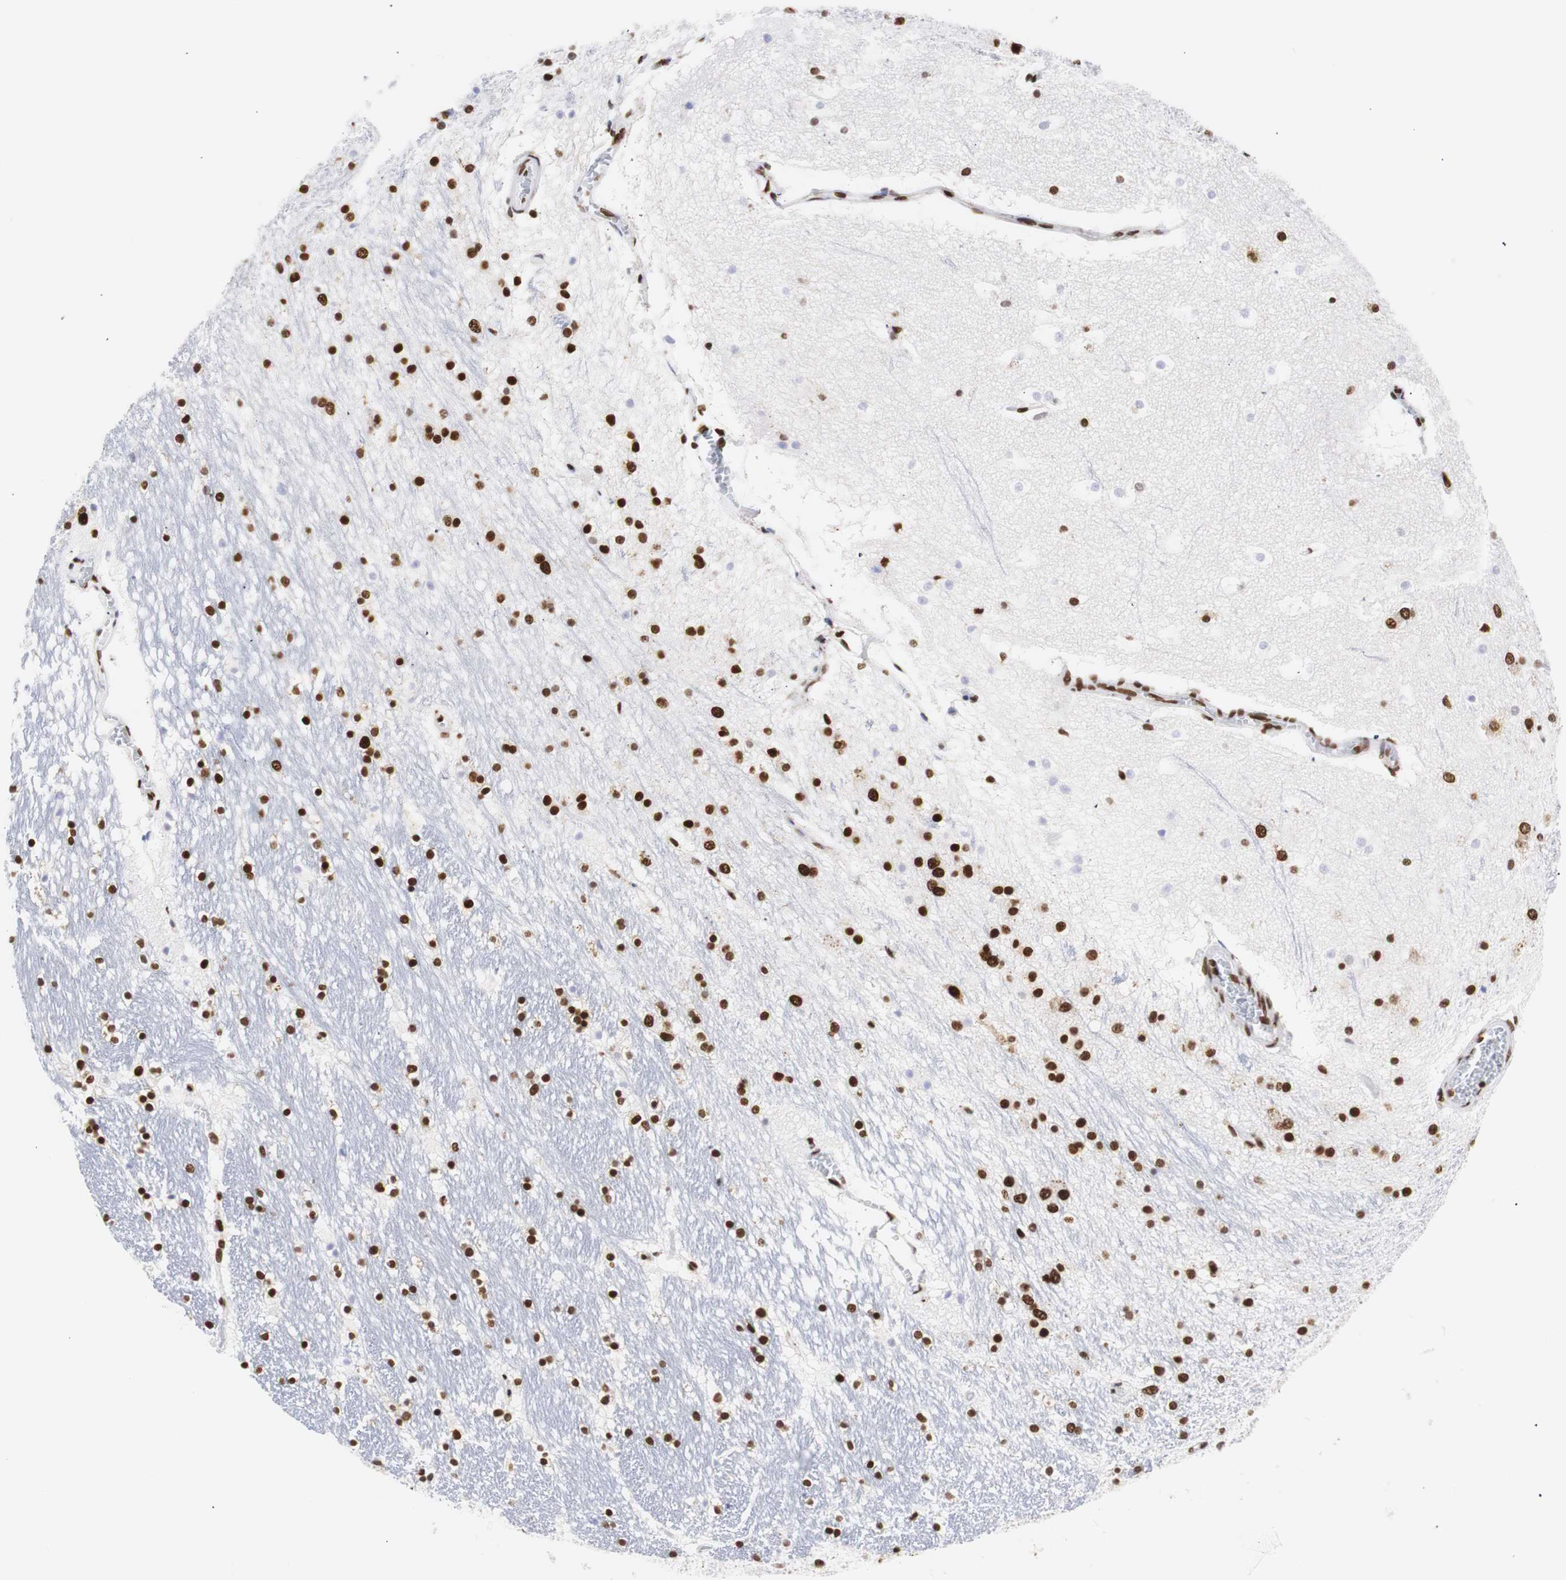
{"staining": {"intensity": "strong", "quantity": ">75%", "location": "nuclear"}, "tissue": "hippocampus", "cell_type": "Glial cells", "image_type": "normal", "snomed": [{"axis": "morphology", "description": "Normal tissue, NOS"}, {"axis": "topography", "description": "Hippocampus"}], "caption": "This photomicrograph shows immunohistochemistry staining of unremarkable hippocampus, with high strong nuclear staining in about >75% of glial cells.", "gene": "HNRNPH2", "patient": {"sex": "male", "age": 45}}